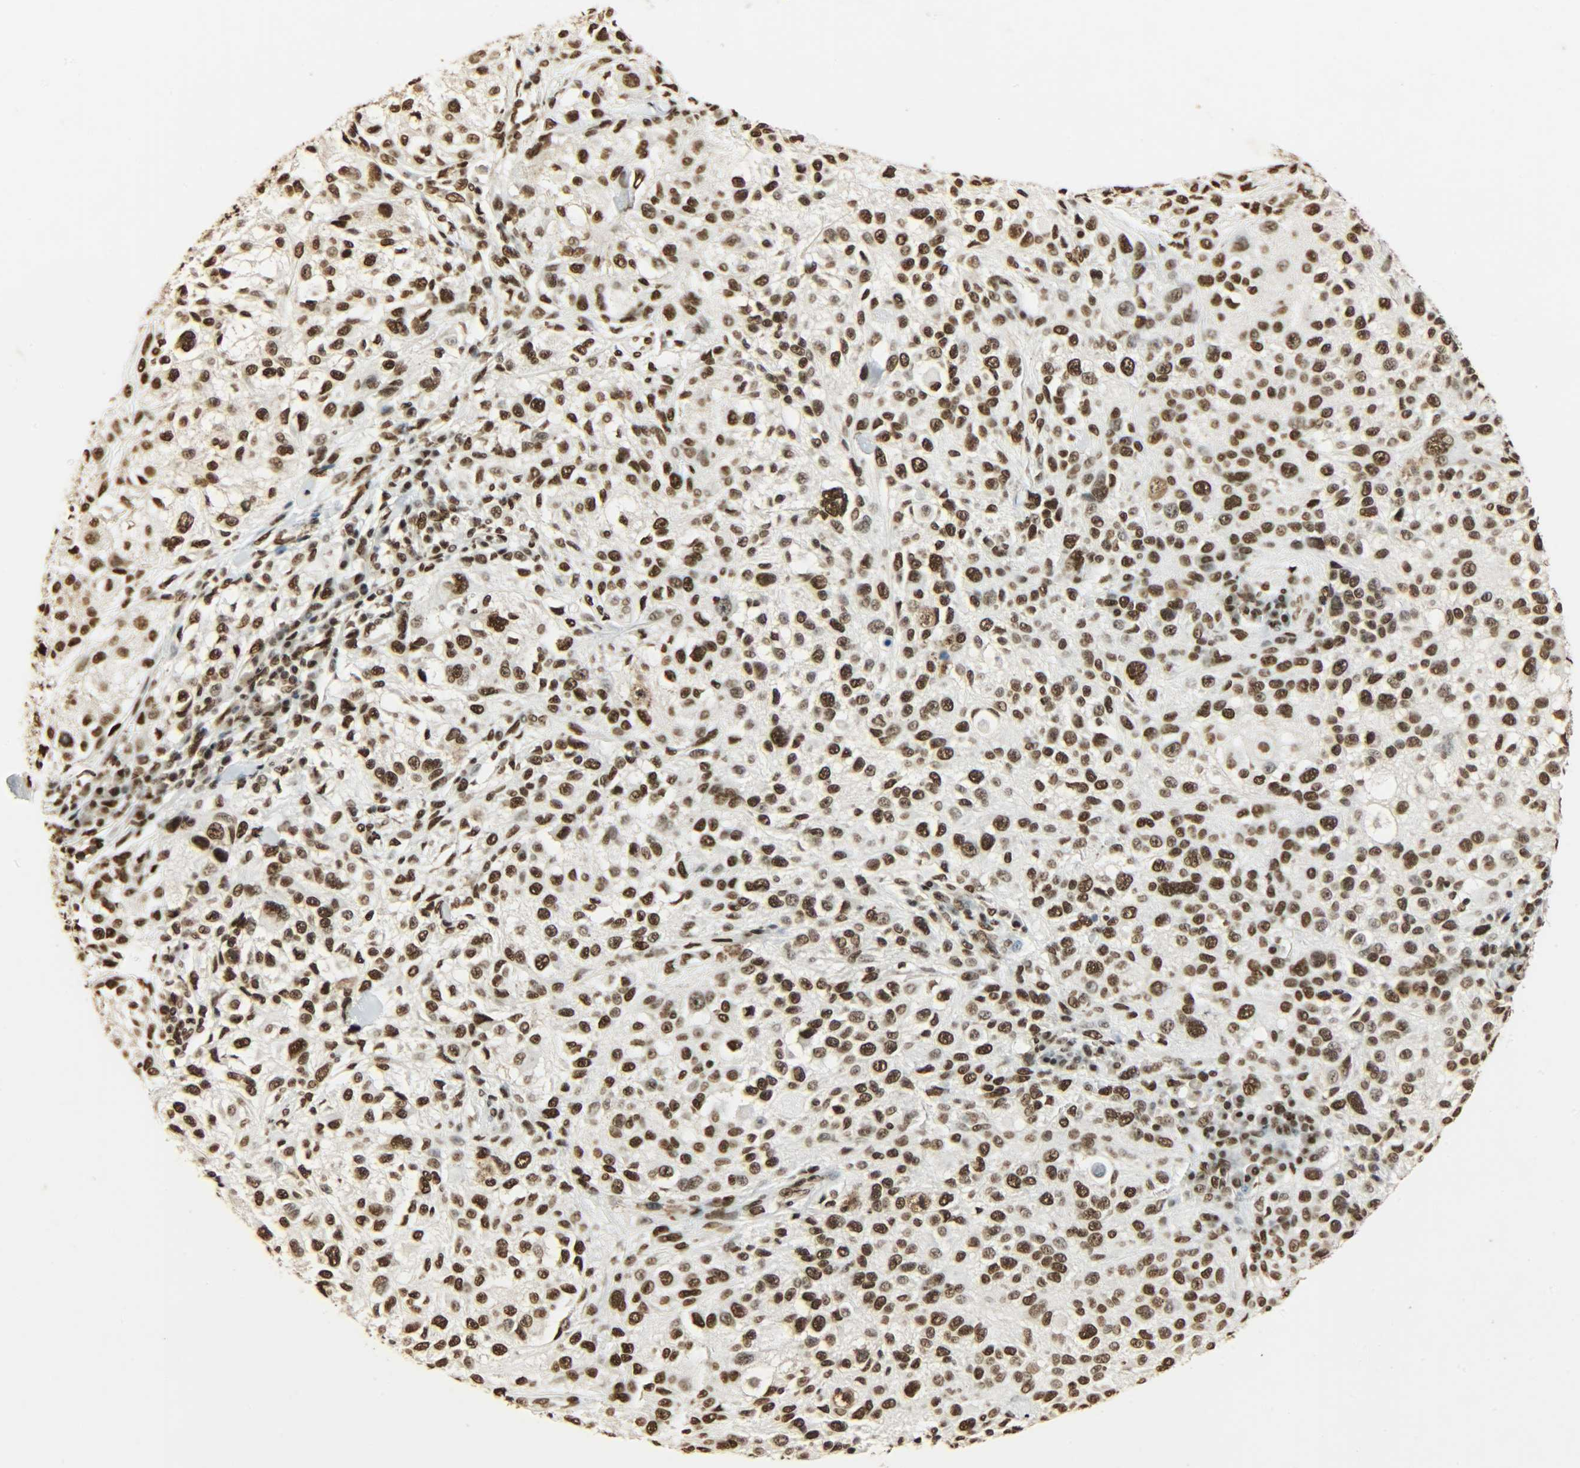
{"staining": {"intensity": "strong", "quantity": ">75%", "location": "nuclear"}, "tissue": "melanoma", "cell_type": "Tumor cells", "image_type": "cancer", "snomed": [{"axis": "morphology", "description": "Necrosis, NOS"}, {"axis": "morphology", "description": "Malignant melanoma, NOS"}, {"axis": "topography", "description": "Skin"}], "caption": "Protein staining by immunohistochemistry shows strong nuclear staining in approximately >75% of tumor cells in malignant melanoma. The staining was performed using DAB (3,3'-diaminobenzidine), with brown indicating positive protein expression. Nuclei are stained blue with hematoxylin.", "gene": "KHDRBS1", "patient": {"sex": "female", "age": 87}}